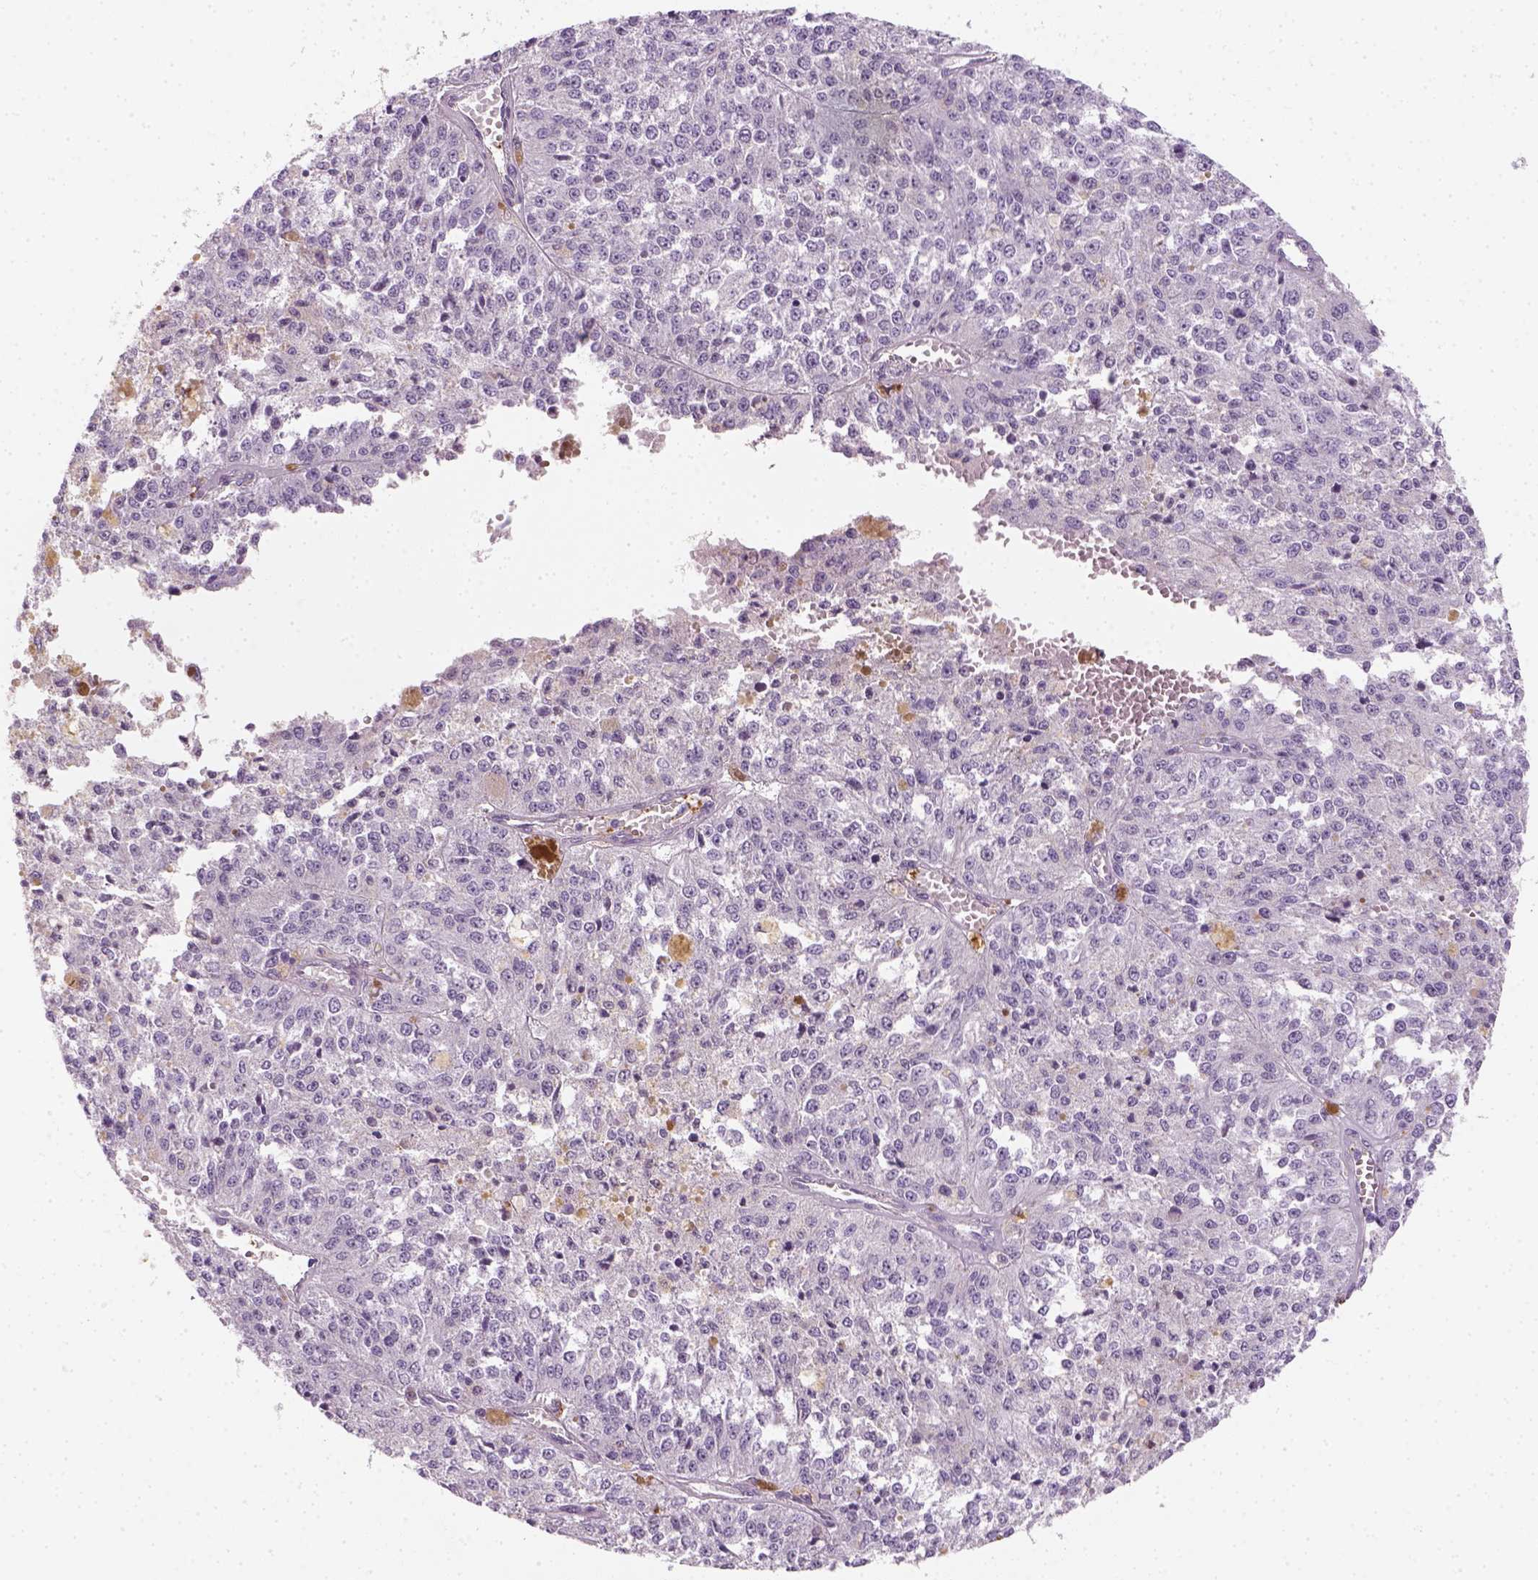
{"staining": {"intensity": "negative", "quantity": "none", "location": "none"}, "tissue": "melanoma", "cell_type": "Tumor cells", "image_type": "cancer", "snomed": [{"axis": "morphology", "description": "Malignant melanoma, Metastatic site"}, {"axis": "topography", "description": "Lymph node"}], "caption": "This is an IHC image of human malignant melanoma (metastatic site). There is no staining in tumor cells.", "gene": "FAM163B", "patient": {"sex": "female", "age": 64}}